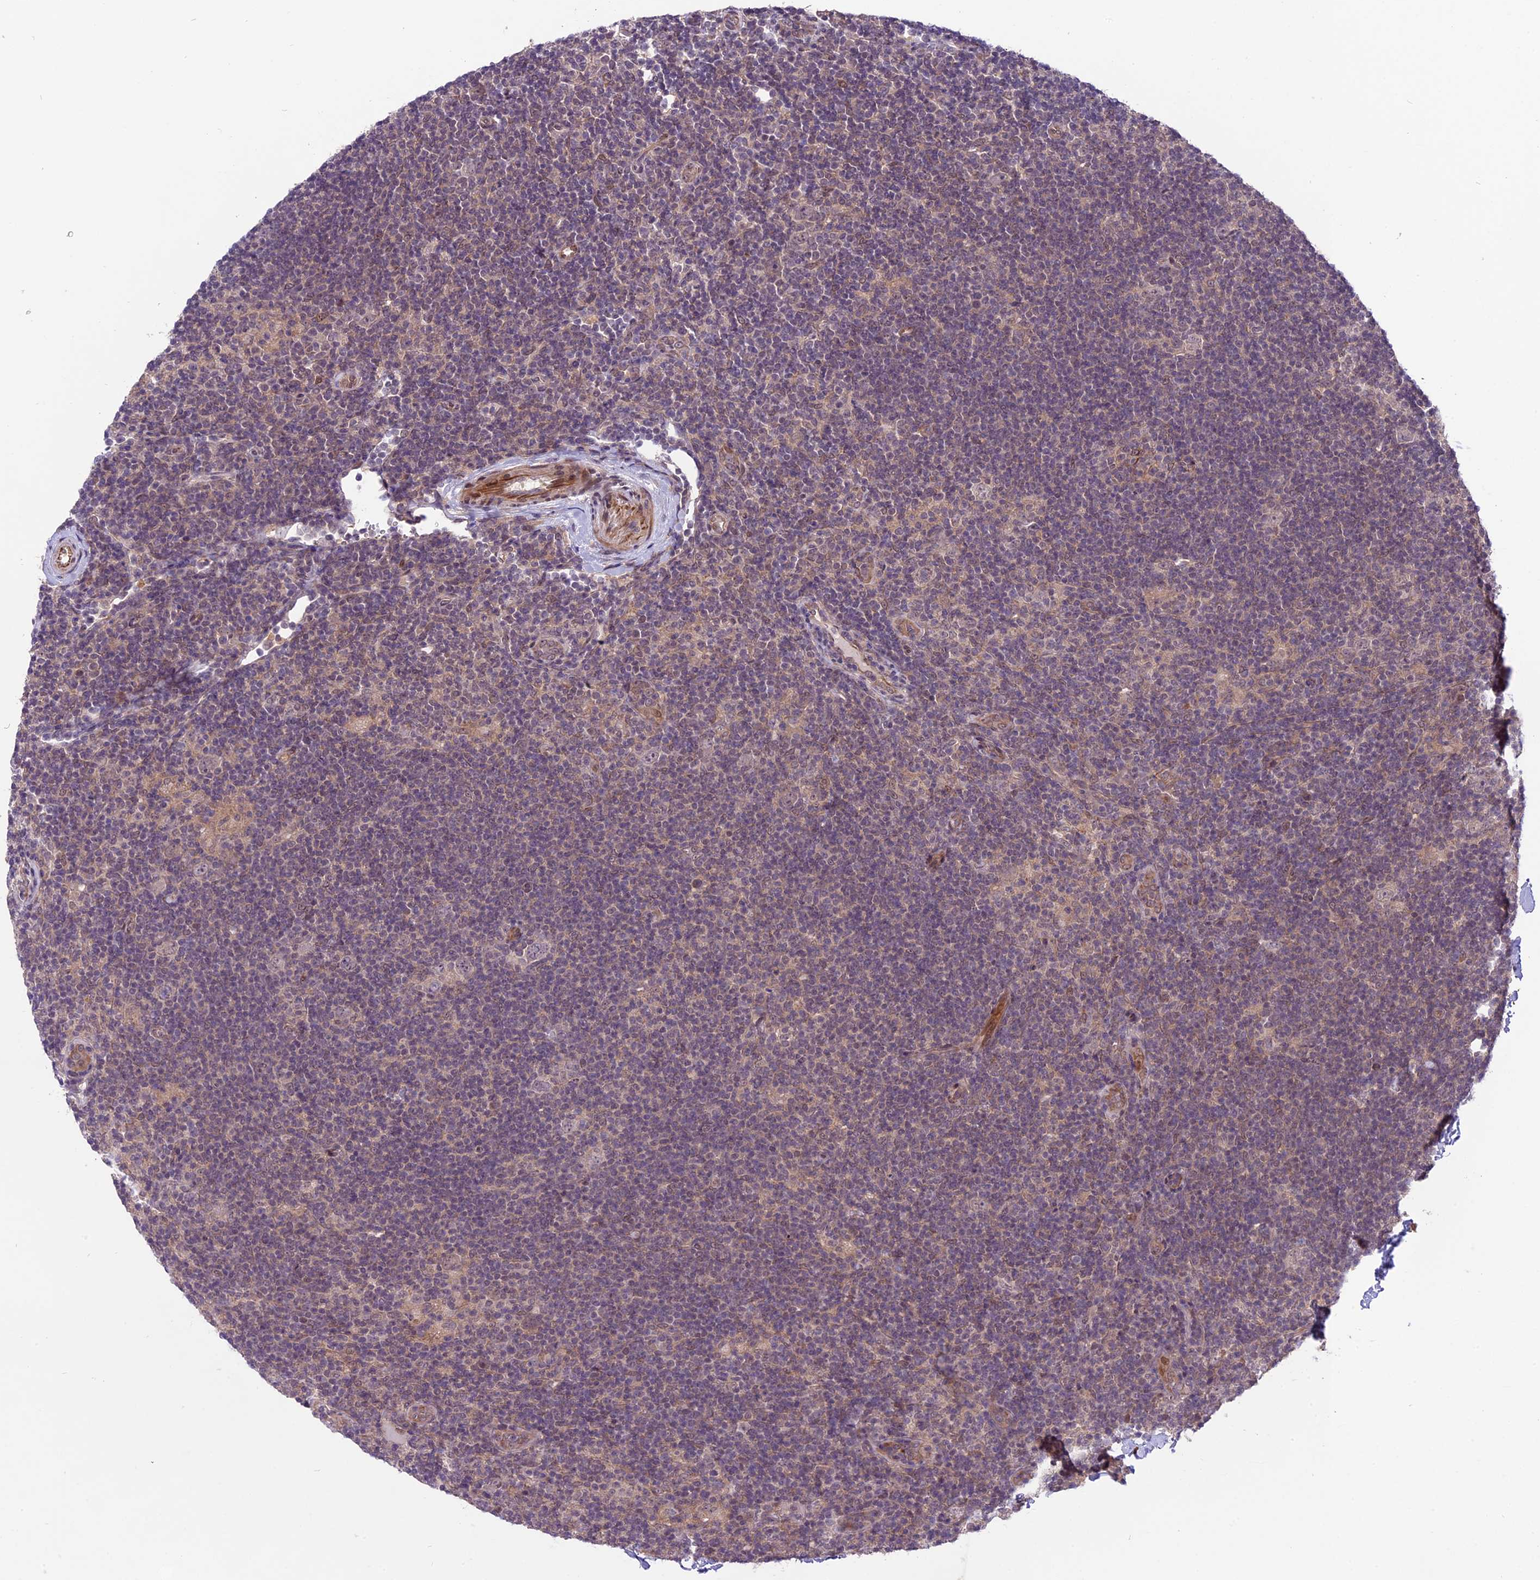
{"staining": {"intensity": "weak", "quantity": "25%-75%", "location": "nuclear"}, "tissue": "lymphoma", "cell_type": "Tumor cells", "image_type": "cancer", "snomed": [{"axis": "morphology", "description": "Hodgkin's disease, NOS"}, {"axis": "topography", "description": "Lymph node"}], "caption": "Immunohistochemistry (IHC) (DAB) staining of Hodgkin's disease displays weak nuclear protein expression in approximately 25%-75% of tumor cells. (IHC, brightfield microscopy, high magnification).", "gene": "SPRED1", "patient": {"sex": "female", "age": 57}}